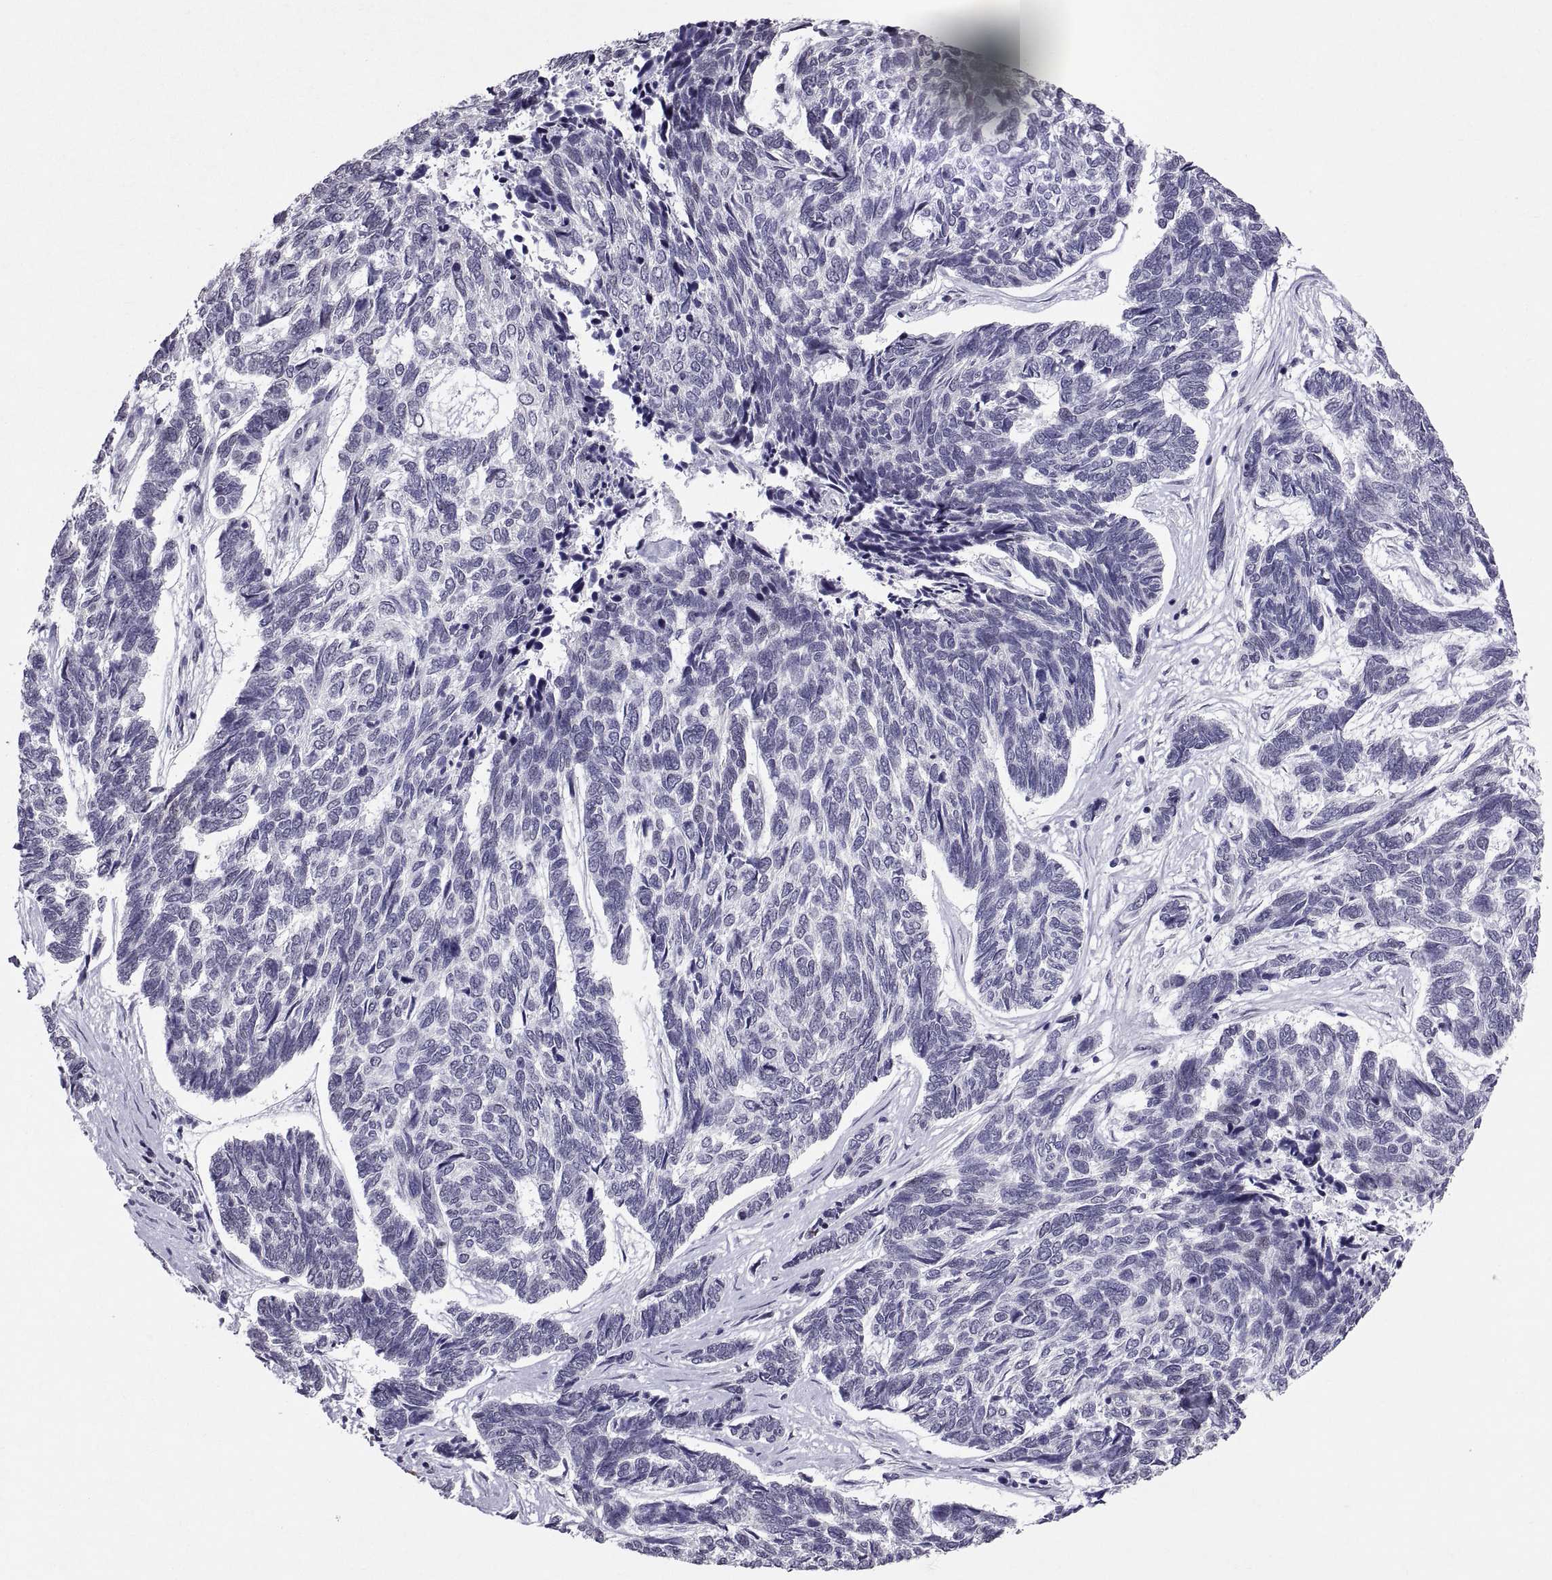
{"staining": {"intensity": "negative", "quantity": "none", "location": "none"}, "tissue": "skin cancer", "cell_type": "Tumor cells", "image_type": "cancer", "snomed": [{"axis": "morphology", "description": "Basal cell carcinoma"}, {"axis": "topography", "description": "Skin"}], "caption": "Image shows no protein staining in tumor cells of skin cancer tissue.", "gene": "KRT77", "patient": {"sex": "female", "age": 65}}